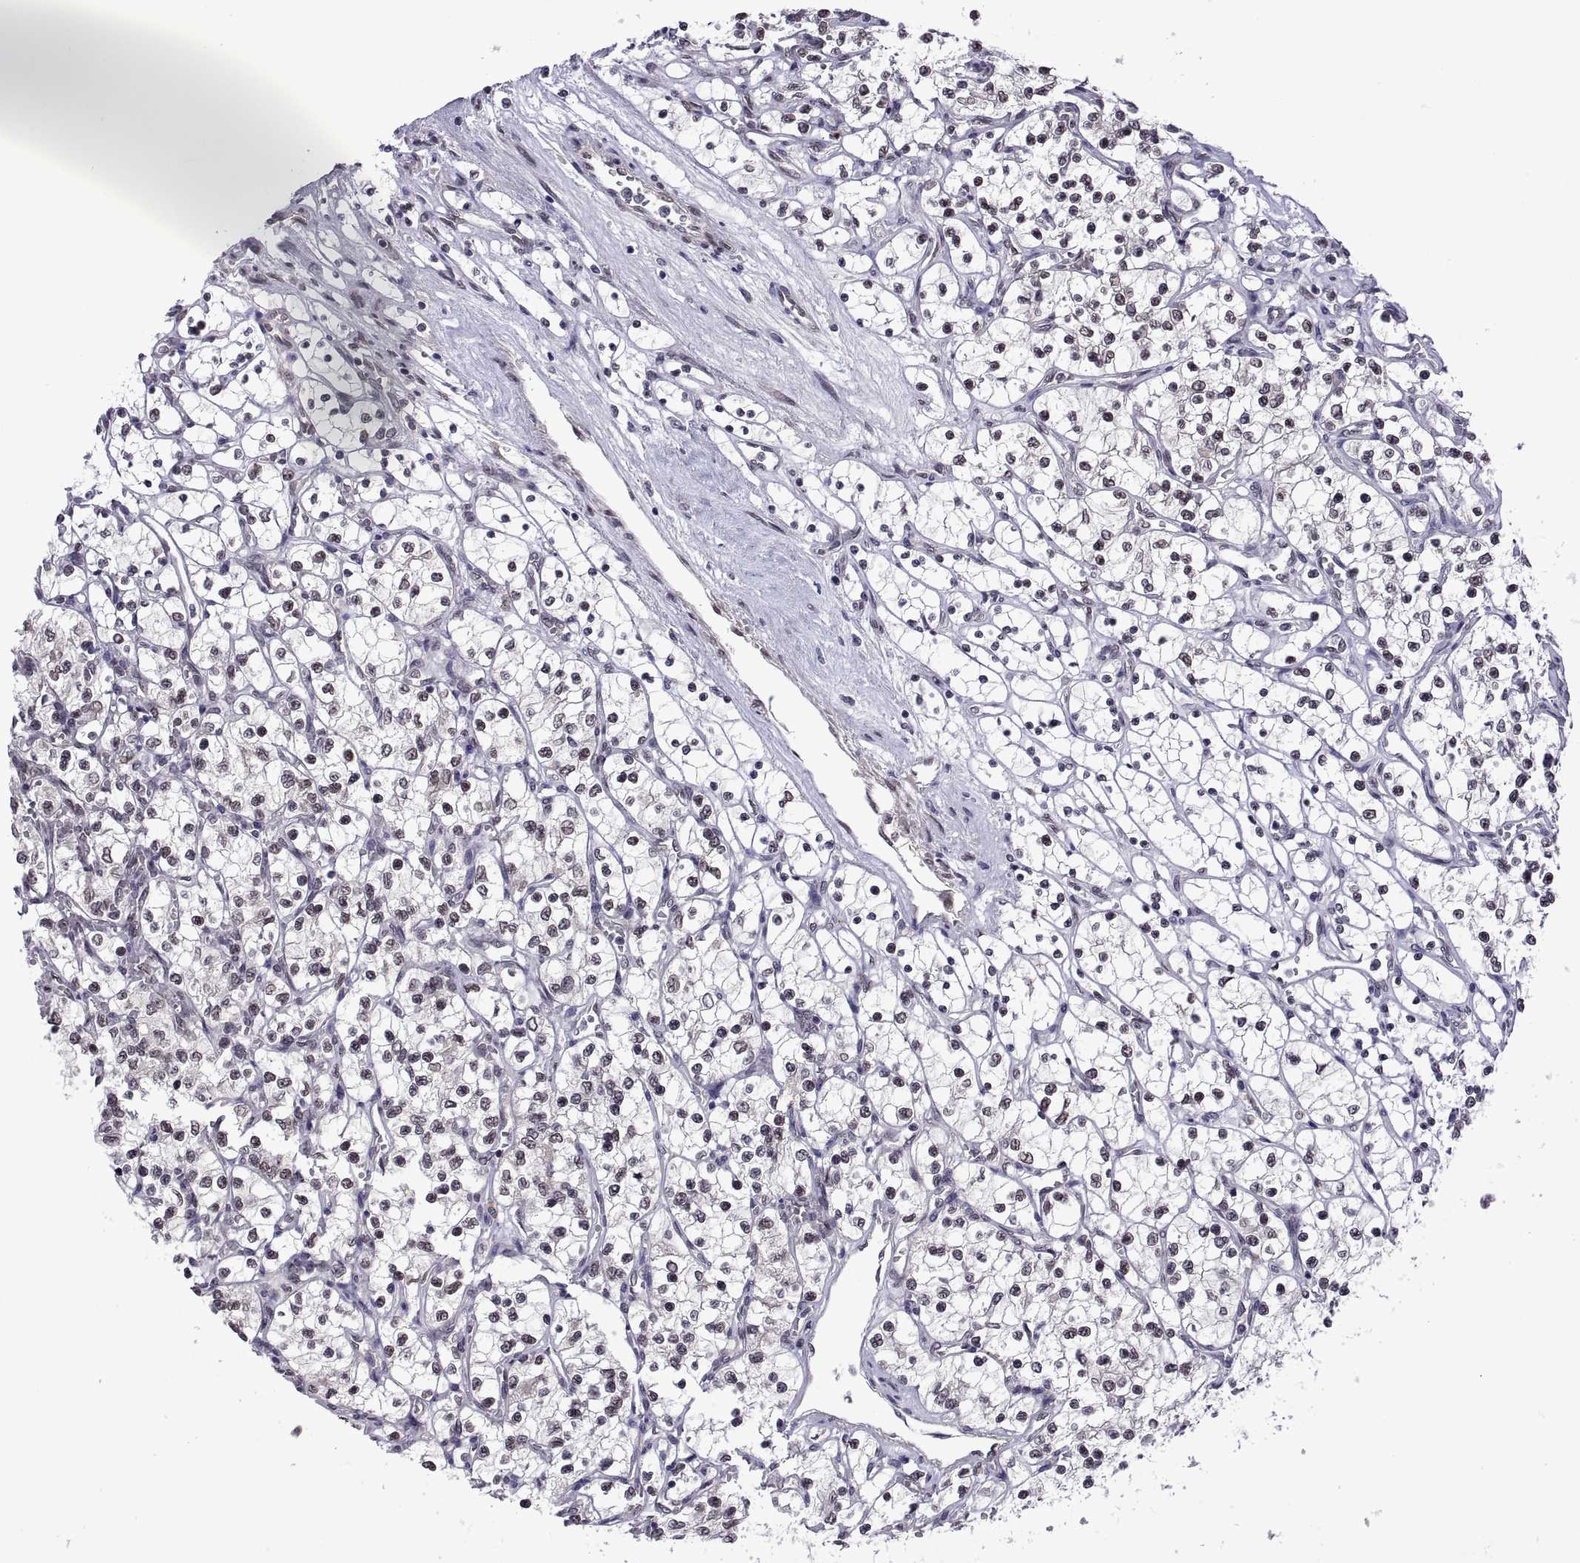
{"staining": {"intensity": "negative", "quantity": "none", "location": "none"}, "tissue": "renal cancer", "cell_type": "Tumor cells", "image_type": "cancer", "snomed": [{"axis": "morphology", "description": "Adenocarcinoma, NOS"}, {"axis": "topography", "description": "Kidney"}], "caption": "Immunohistochemistry histopathology image of renal cancer (adenocarcinoma) stained for a protein (brown), which exhibits no staining in tumor cells.", "gene": "NR4A1", "patient": {"sex": "female", "age": 69}}